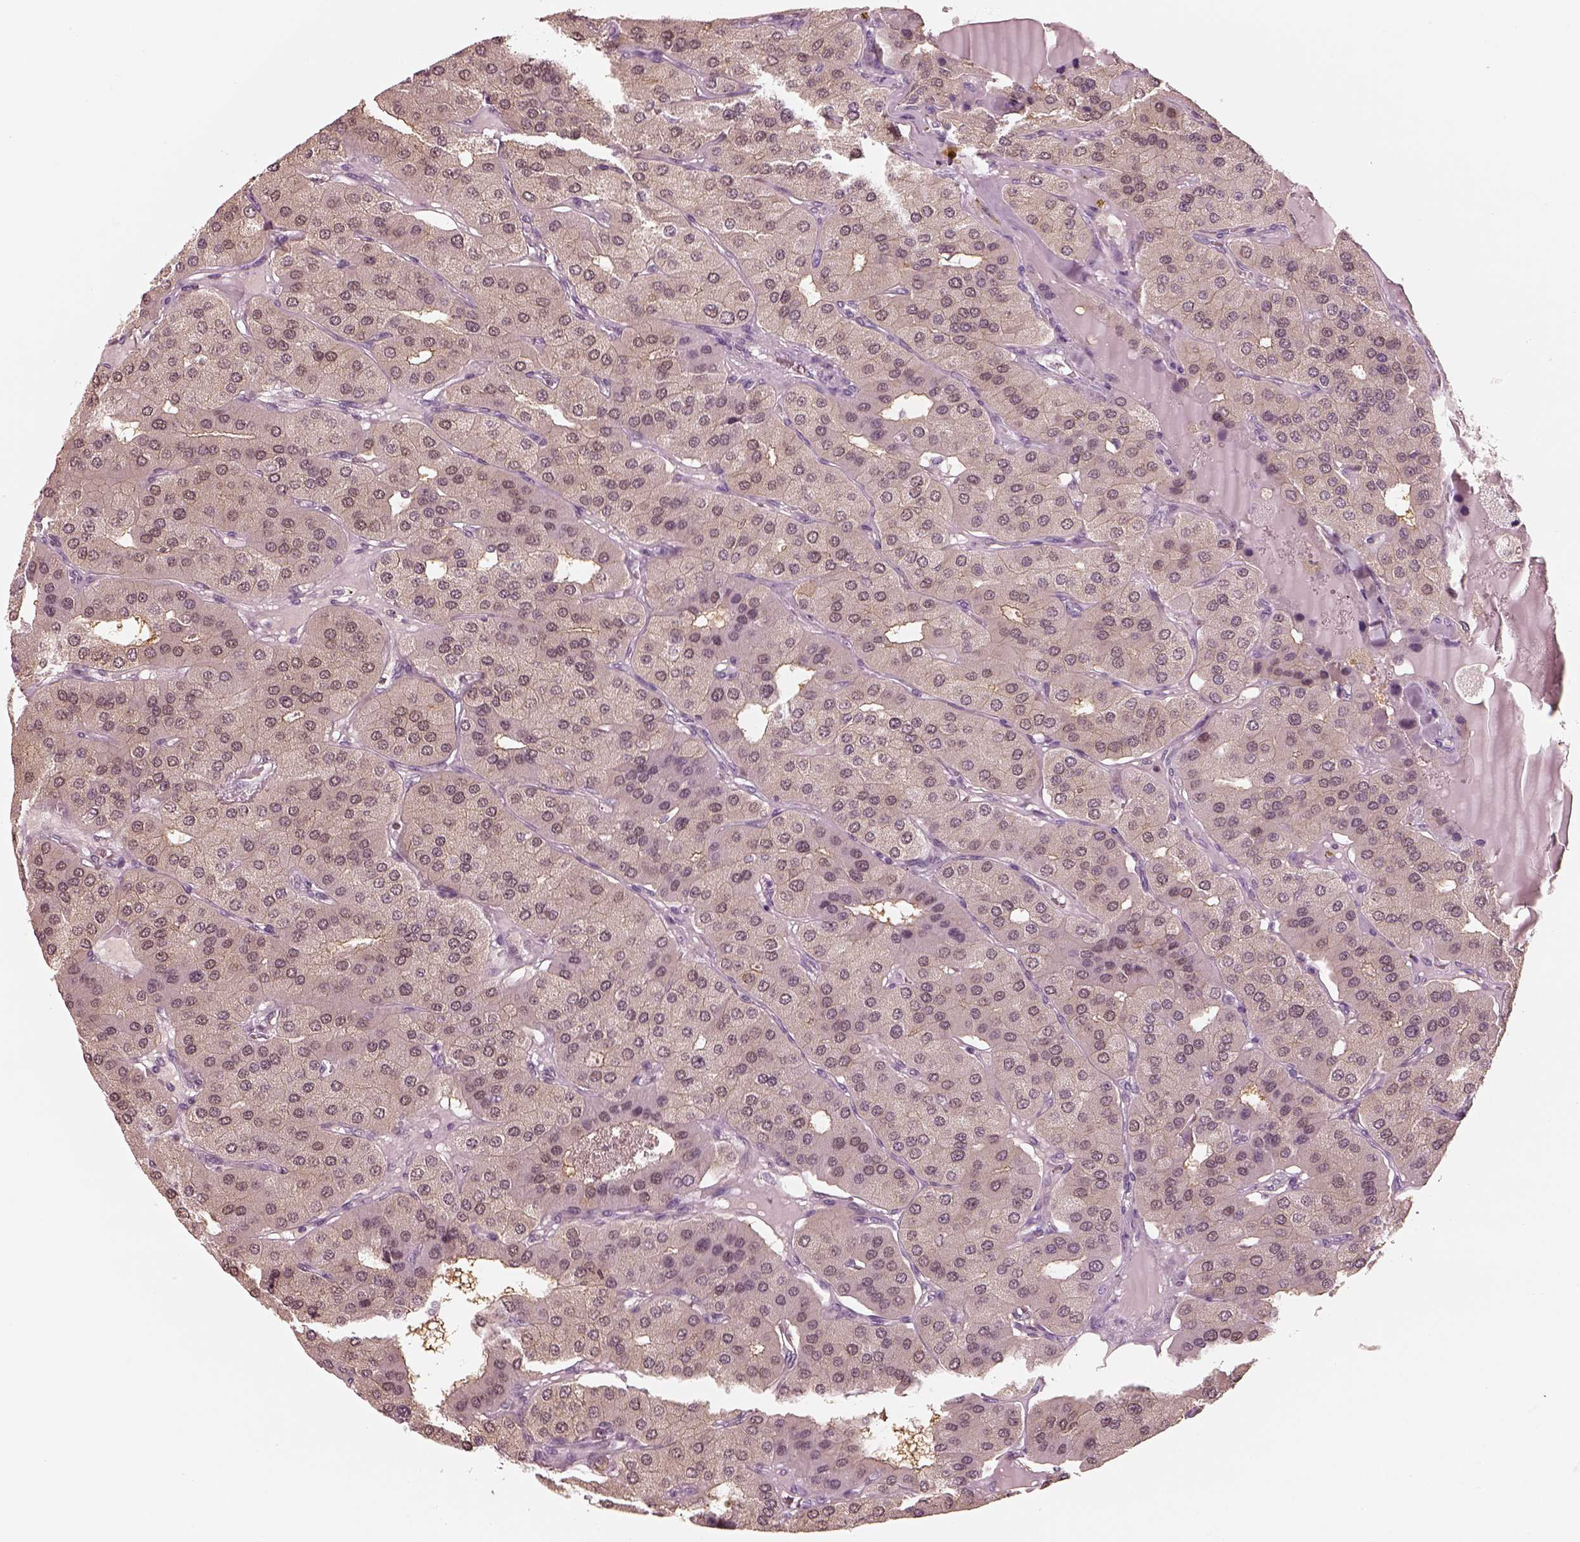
{"staining": {"intensity": "negative", "quantity": "none", "location": "none"}, "tissue": "parathyroid gland", "cell_type": "Glandular cells", "image_type": "normal", "snomed": [{"axis": "morphology", "description": "Normal tissue, NOS"}, {"axis": "morphology", "description": "Adenoma, NOS"}, {"axis": "topography", "description": "Parathyroid gland"}], "caption": "Immunohistochemistry (IHC) histopathology image of benign parathyroid gland: human parathyroid gland stained with DAB (3,3'-diaminobenzidine) exhibits no significant protein positivity in glandular cells.", "gene": "EGR4", "patient": {"sex": "female", "age": 86}}